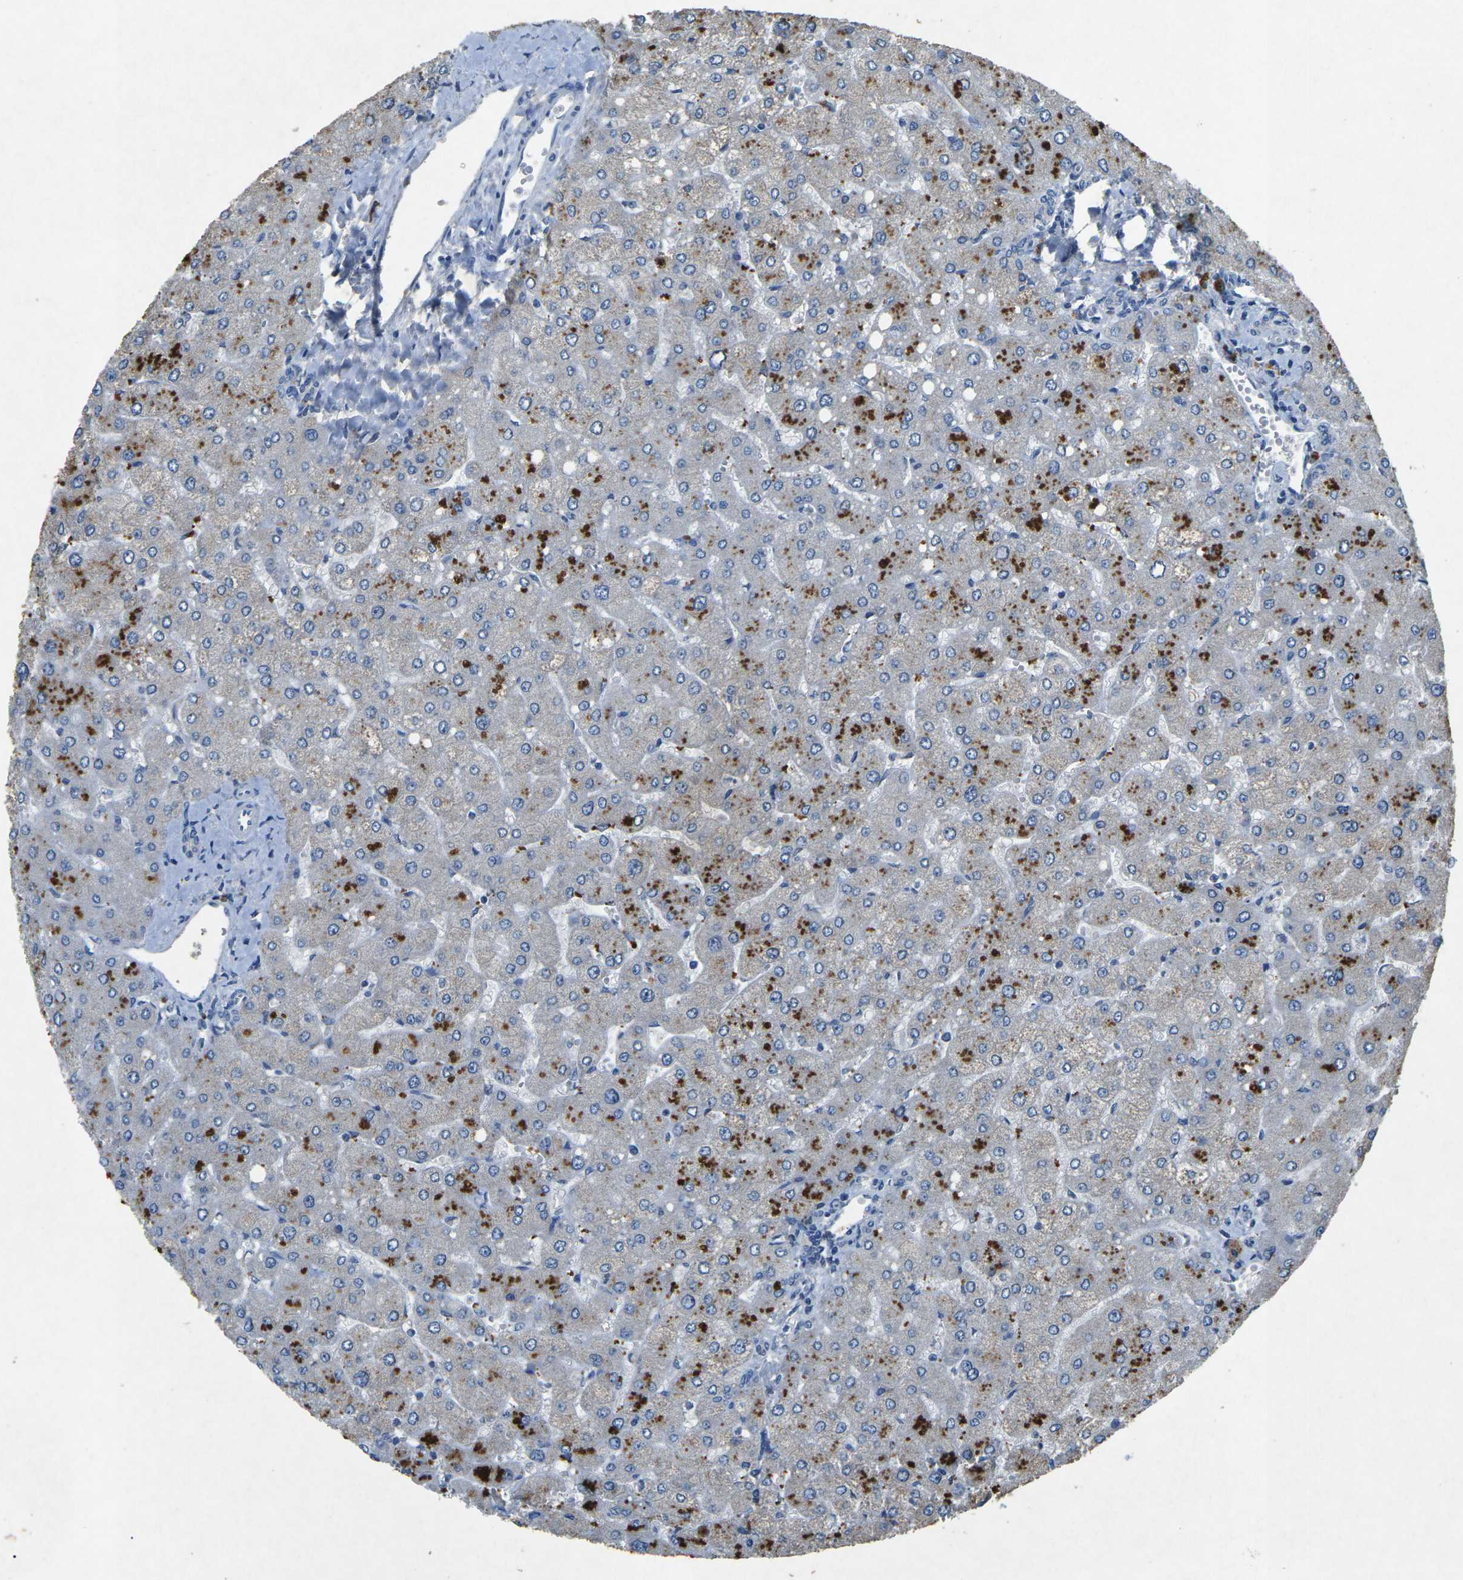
{"staining": {"intensity": "negative", "quantity": "none", "location": "none"}, "tissue": "liver", "cell_type": "Cholangiocytes", "image_type": "normal", "snomed": [{"axis": "morphology", "description": "Normal tissue, NOS"}, {"axis": "topography", "description": "Liver"}], "caption": "Cholangiocytes are negative for protein expression in normal human liver. The staining was performed using DAB (3,3'-diaminobenzidine) to visualize the protein expression in brown, while the nuclei were stained in blue with hematoxylin (Magnification: 20x).", "gene": "PLG", "patient": {"sex": "male", "age": 55}}